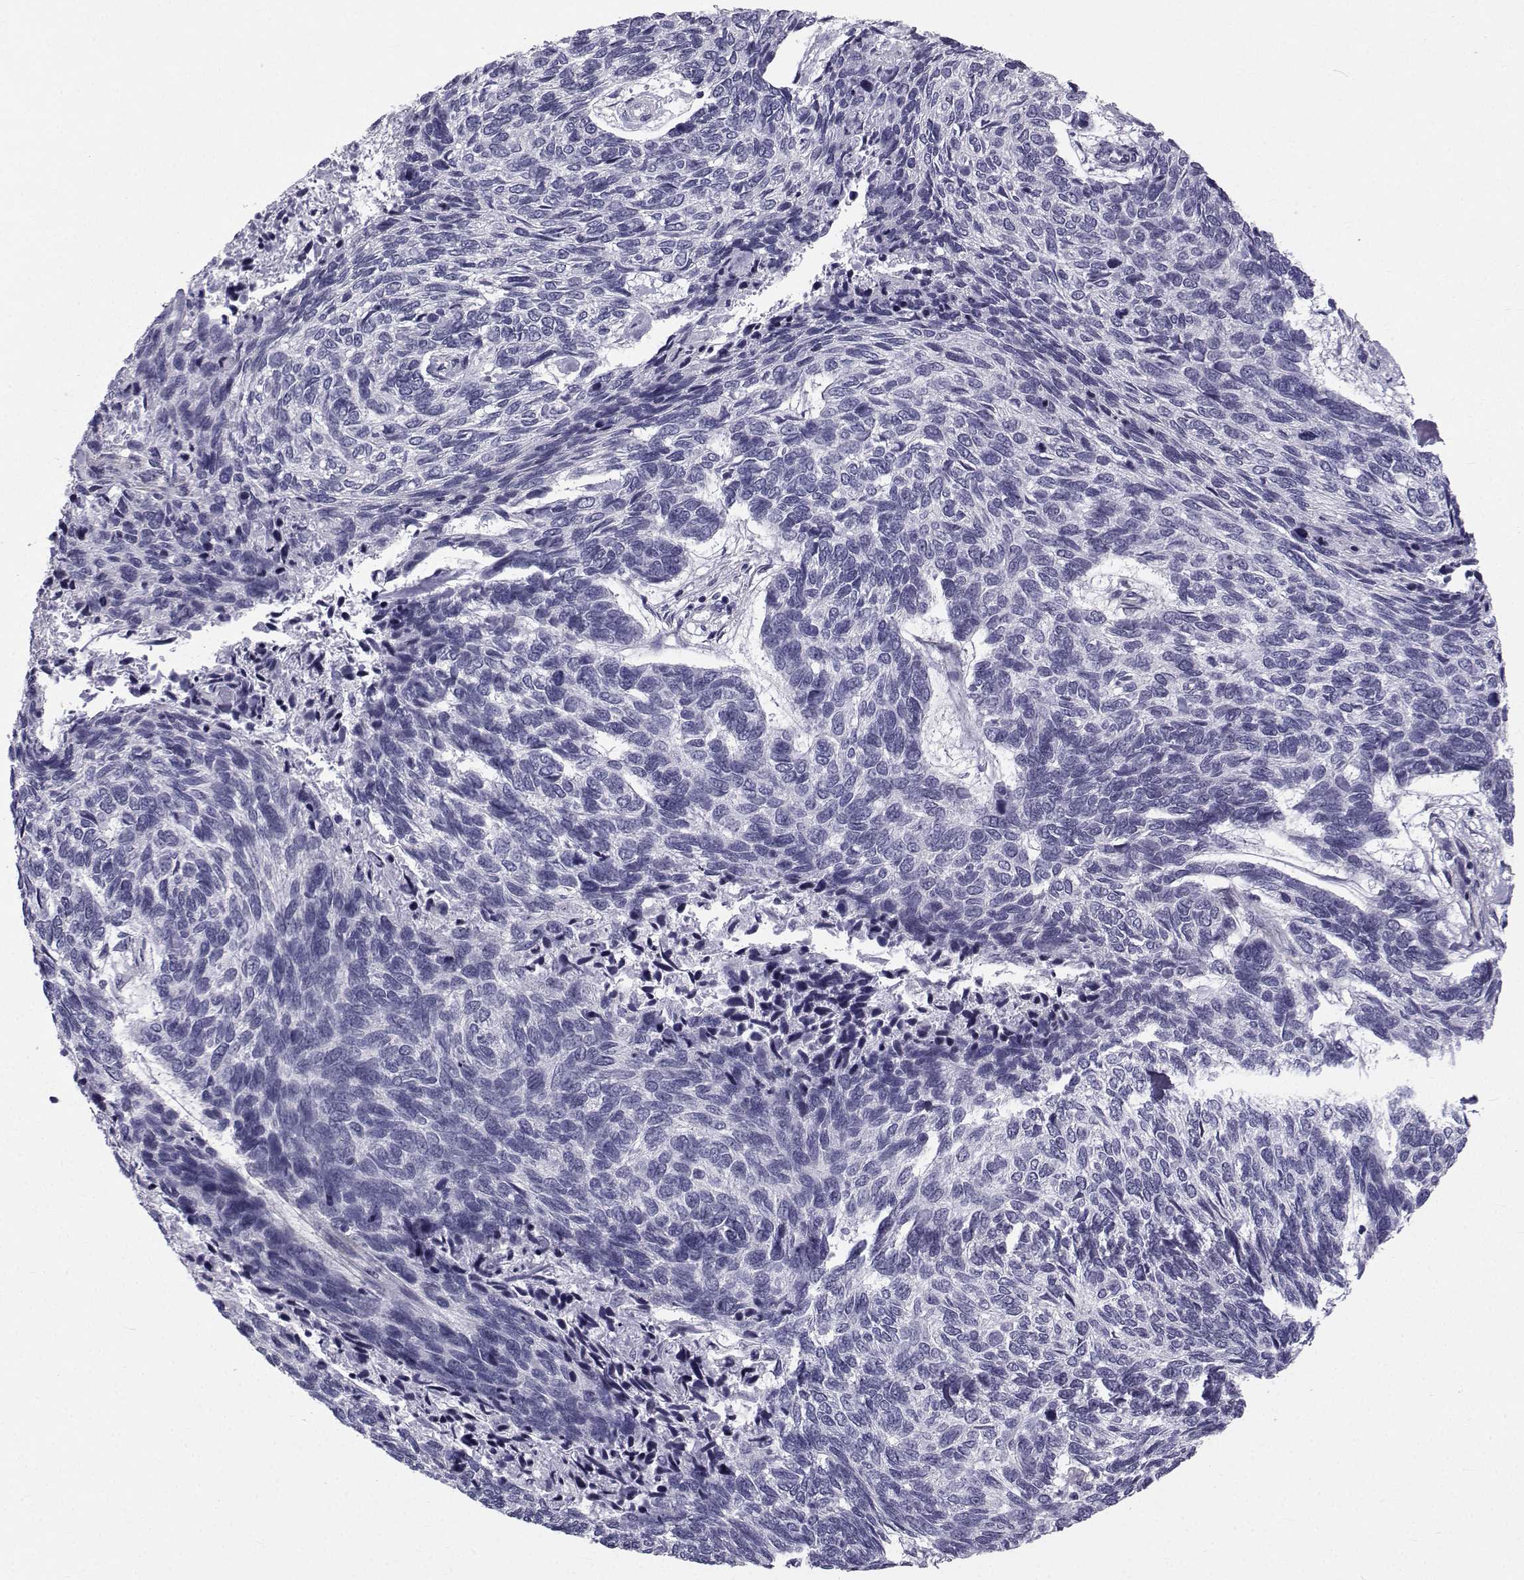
{"staining": {"intensity": "negative", "quantity": "none", "location": "none"}, "tissue": "skin cancer", "cell_type": "Tumor cells", "image_type": "cancer", "snomed": [{"axis": "morphology", "description": "Basal cell carcinoma"}, {"axis": "topography", "description": "Skin"}], "caption": "Tumor cells show no significant expression in skin cancer (basal cell carcinoma).", "gene": "SPANXD", "patient": {"sex": "female", "age": 65}}